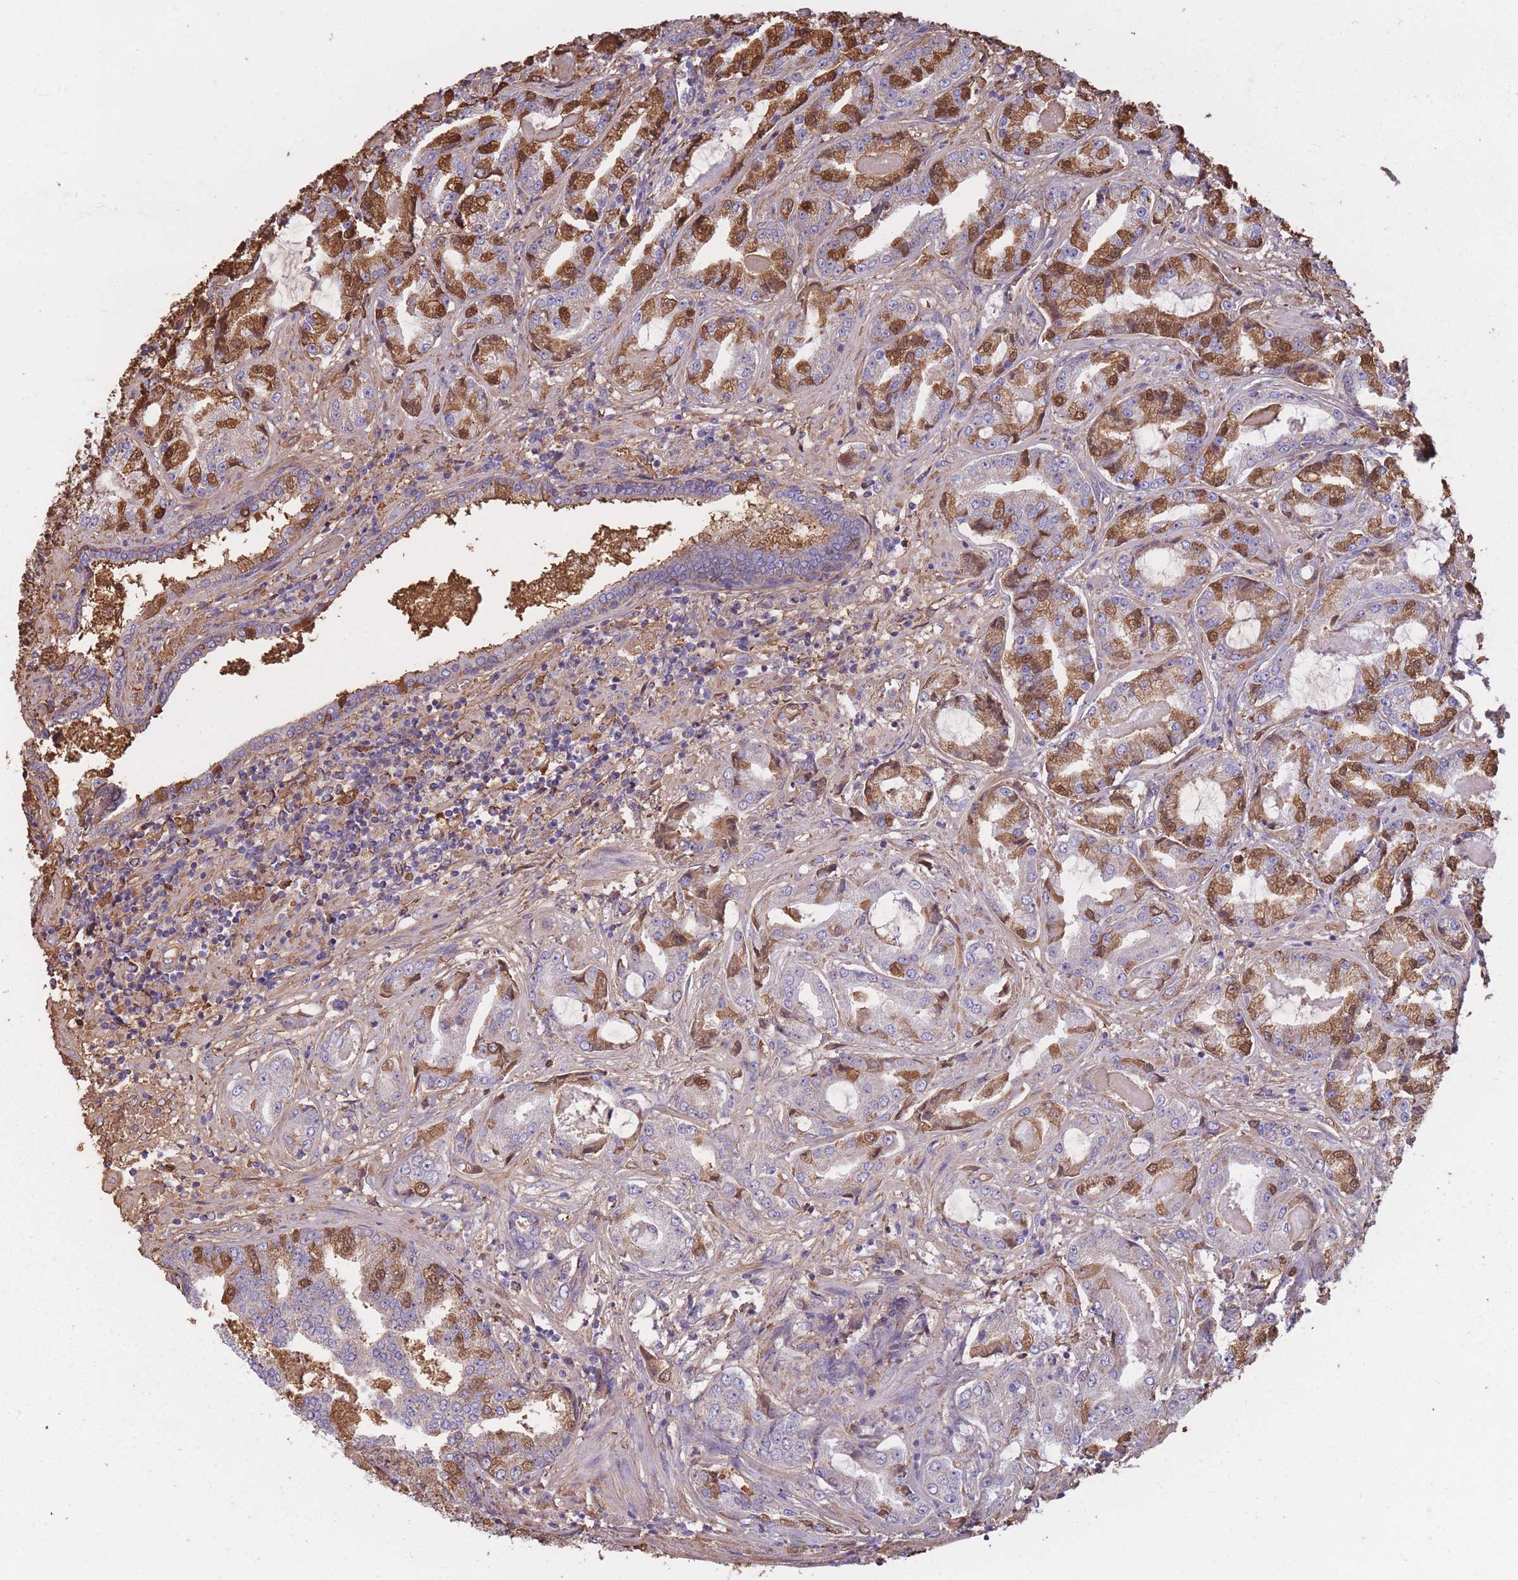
{"staining": {"intensity": "moderate", "quantity": "25%-75%", "location": "cytoplasmic/membranous"}, "tissue": "prostate cancer", "cell_type": "Tumor cells", "image_type": "cancer", "snomed": [{"axis": "morphology", "description": "Adenocarcinoma, High grade"}, {"axis": "topography", "description": "Prostate"}], "caption": "This photomicrograph displays immunohistochemistry staining of prostate high-grade adenocarcinoma, with medium moderate cytoplasmic/membranous positivity in approximately 25%-75% of tumor cells.", "gene": "KAT2A", "patient": {"sex": "male", "age": 68}}